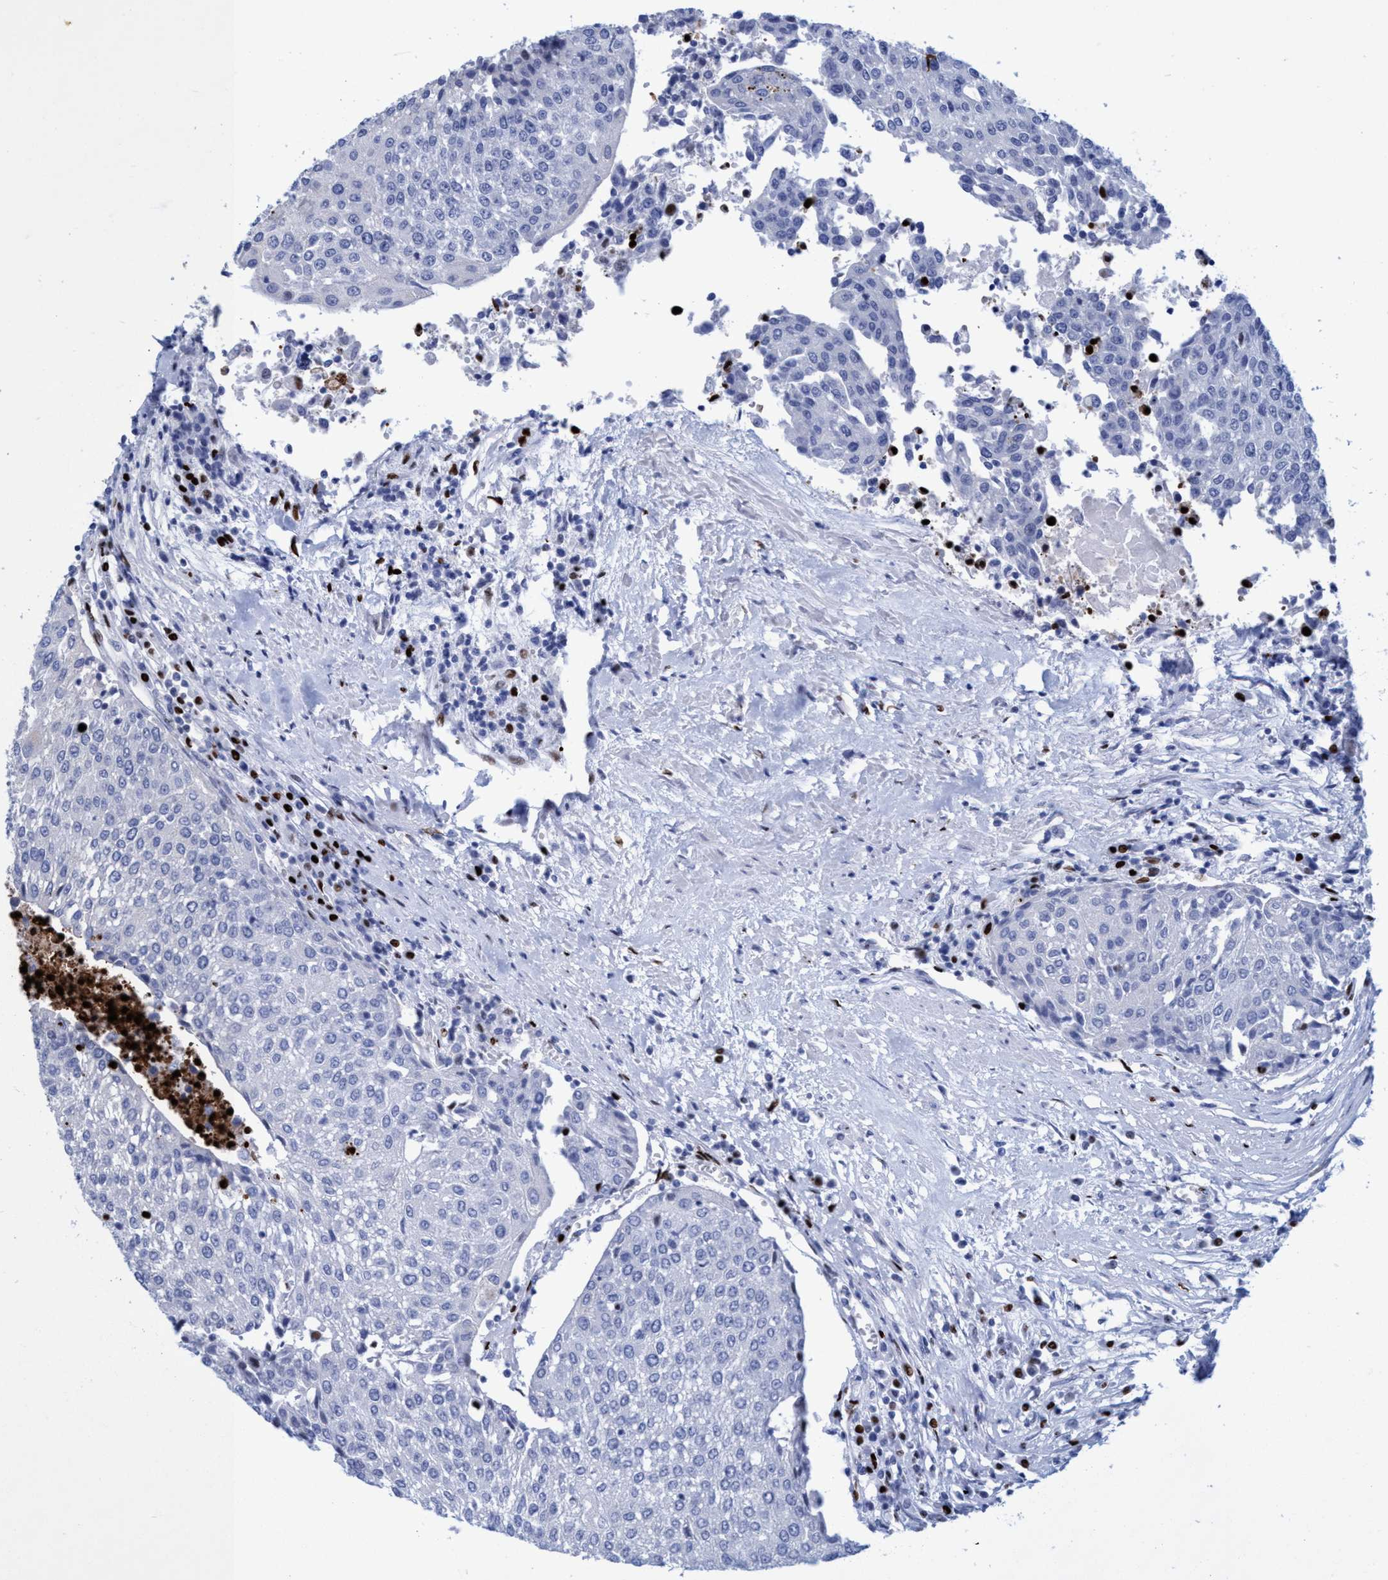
{"staining": {"intensity": "negative", "quantity": "none", "location": "none"}, "tissue": "urothelial cancer", "cell_type": "Tumor cells", "image_type": "cancer", "snomed": [{"axis": "morphology", "description": "Urothelial carcinoma, High grade"}, {"axis": "topography", "description": "Urinary bladder"}], "caption": "An image of urothelial carcinoma (high-grade) stained for a protein displays no brown staining in tumor cells. Brightfield microscopy of IHC stained with DAB (brown) and hematoxylin (blue), captured at high magnification.", "gene": "R3HCC1", "patient": {"sex": "female", "age": 85}}